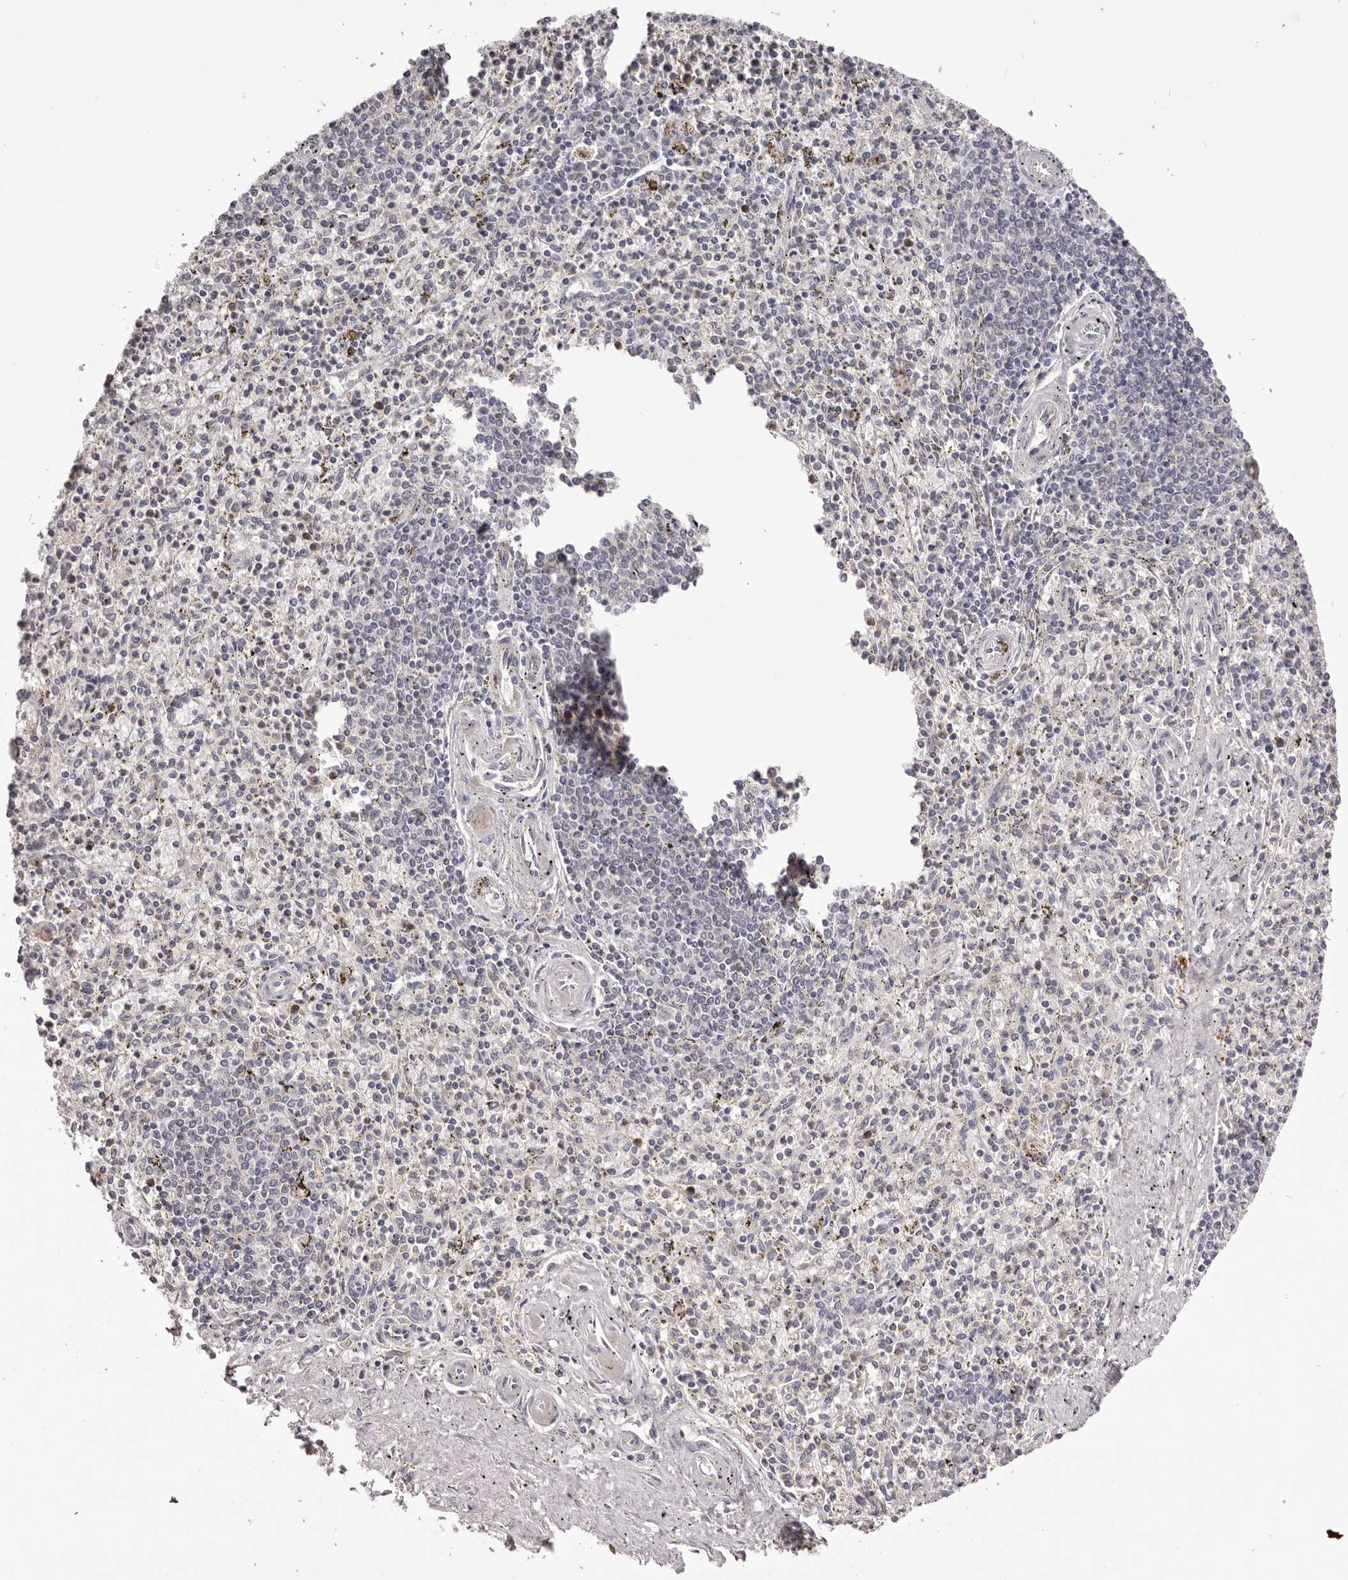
{"staining": {"intensity": "negative", "quantity": "none", "location": "none"}, "tissue": "spleen", "cell_type": "Cells in red pulp", "image_type": "normal", "snomed": [{"axis": "morphology", "description": "Normal tissue, NOS"}, {"axis": "topography", "description": "Spleen"}], "caption": "Protein analysis of benign spleen shows no significant expression in cells in red pulp.", "gene": "KCNJ8", "patient": {"sex": "male", "age": 72}}